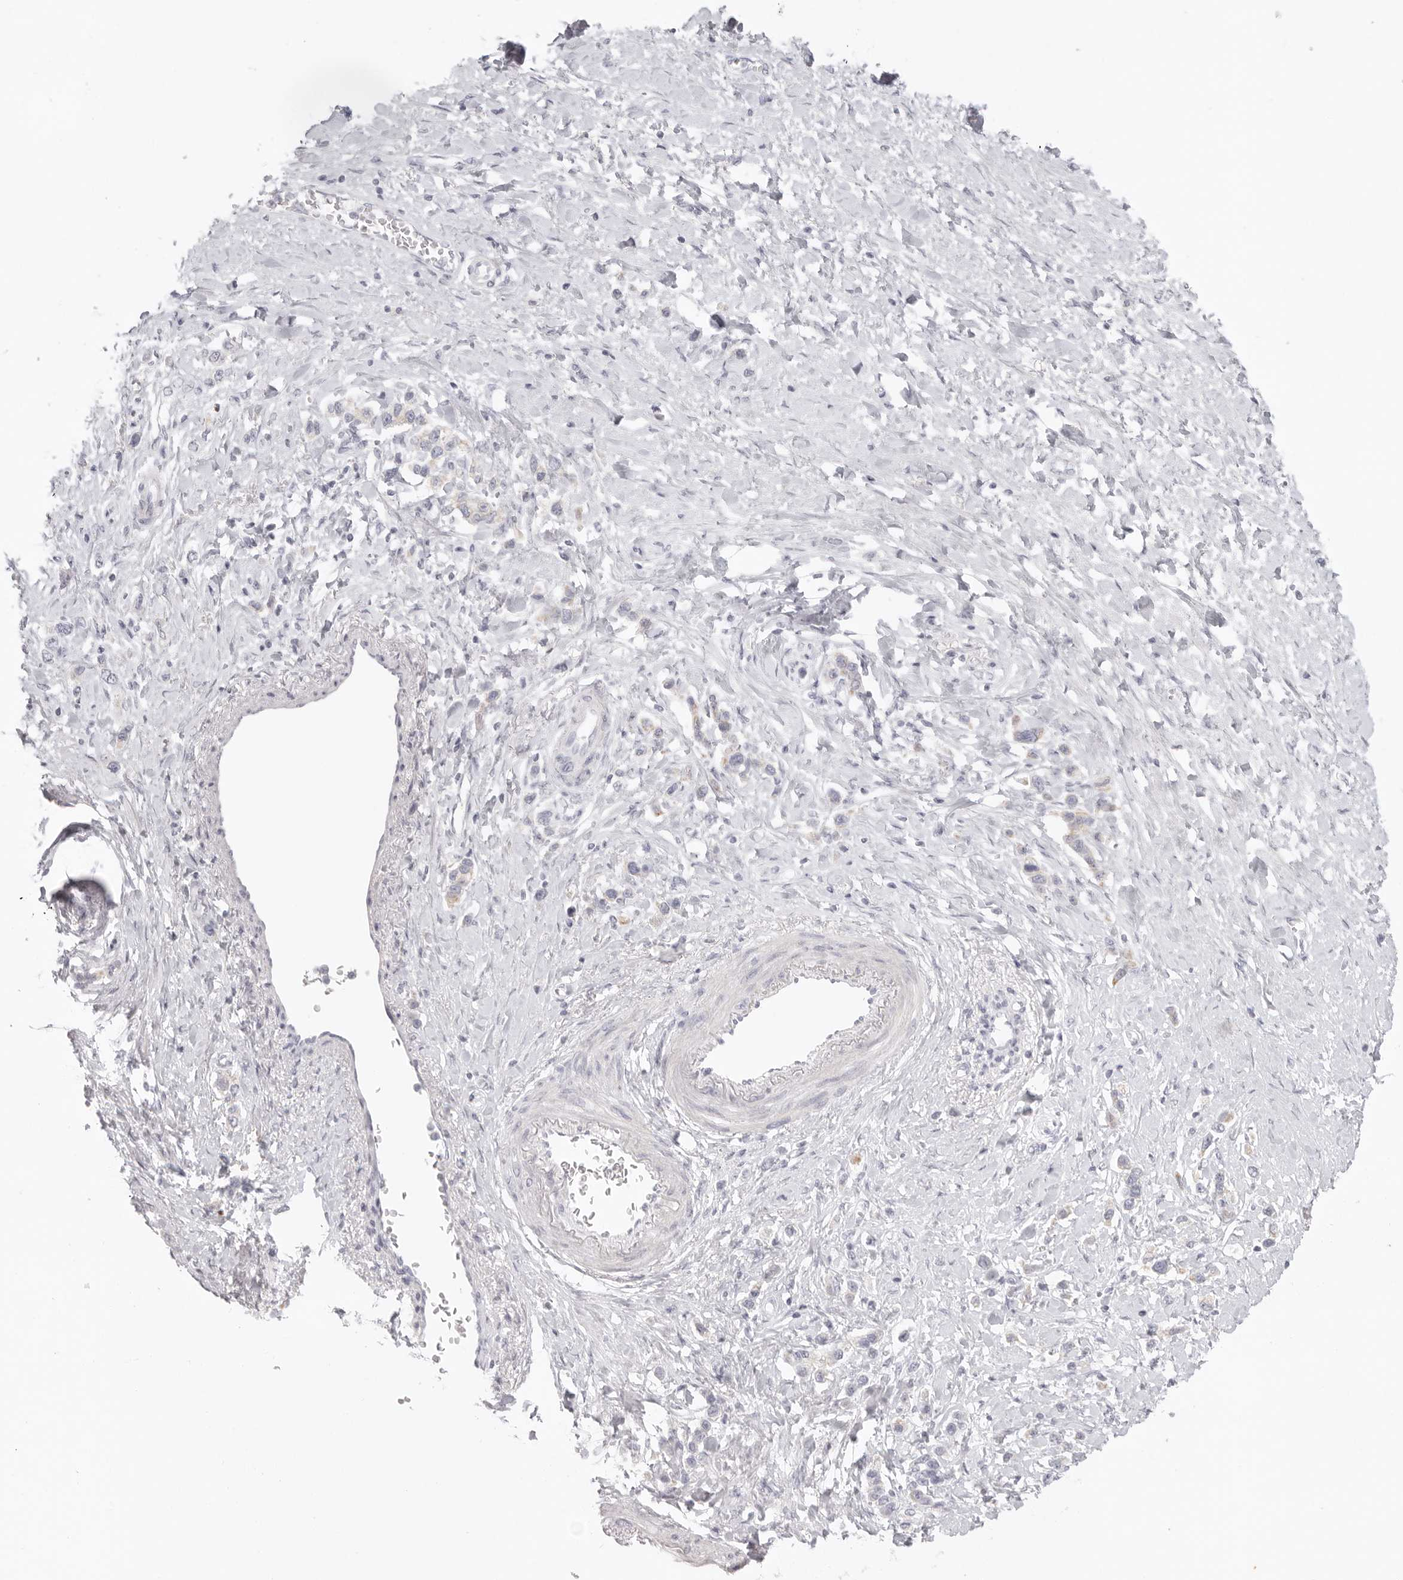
{"staining": {"intensity": "negative", "quantity": "none", "location": "none"}, "tissue": "stomach cancer", "cell_type": "Tumor cells", "image_type": "cancer", "snomed": [{"axis": "morphology", "description": "Adenocarcinoma, NOS"}, {"axis": "topography", "description": "Stomach"}], "caption": "Protein analysis of stomach cancer reveals no significant expression in tumor cells. The staining is performed using DAB (3,3'-diaminobenzidine) brown chromogen with nuclei counter-stained in using hematoxylin.", "gene": "RXFP1", "patient": {"sex": "female", "age": 65}}